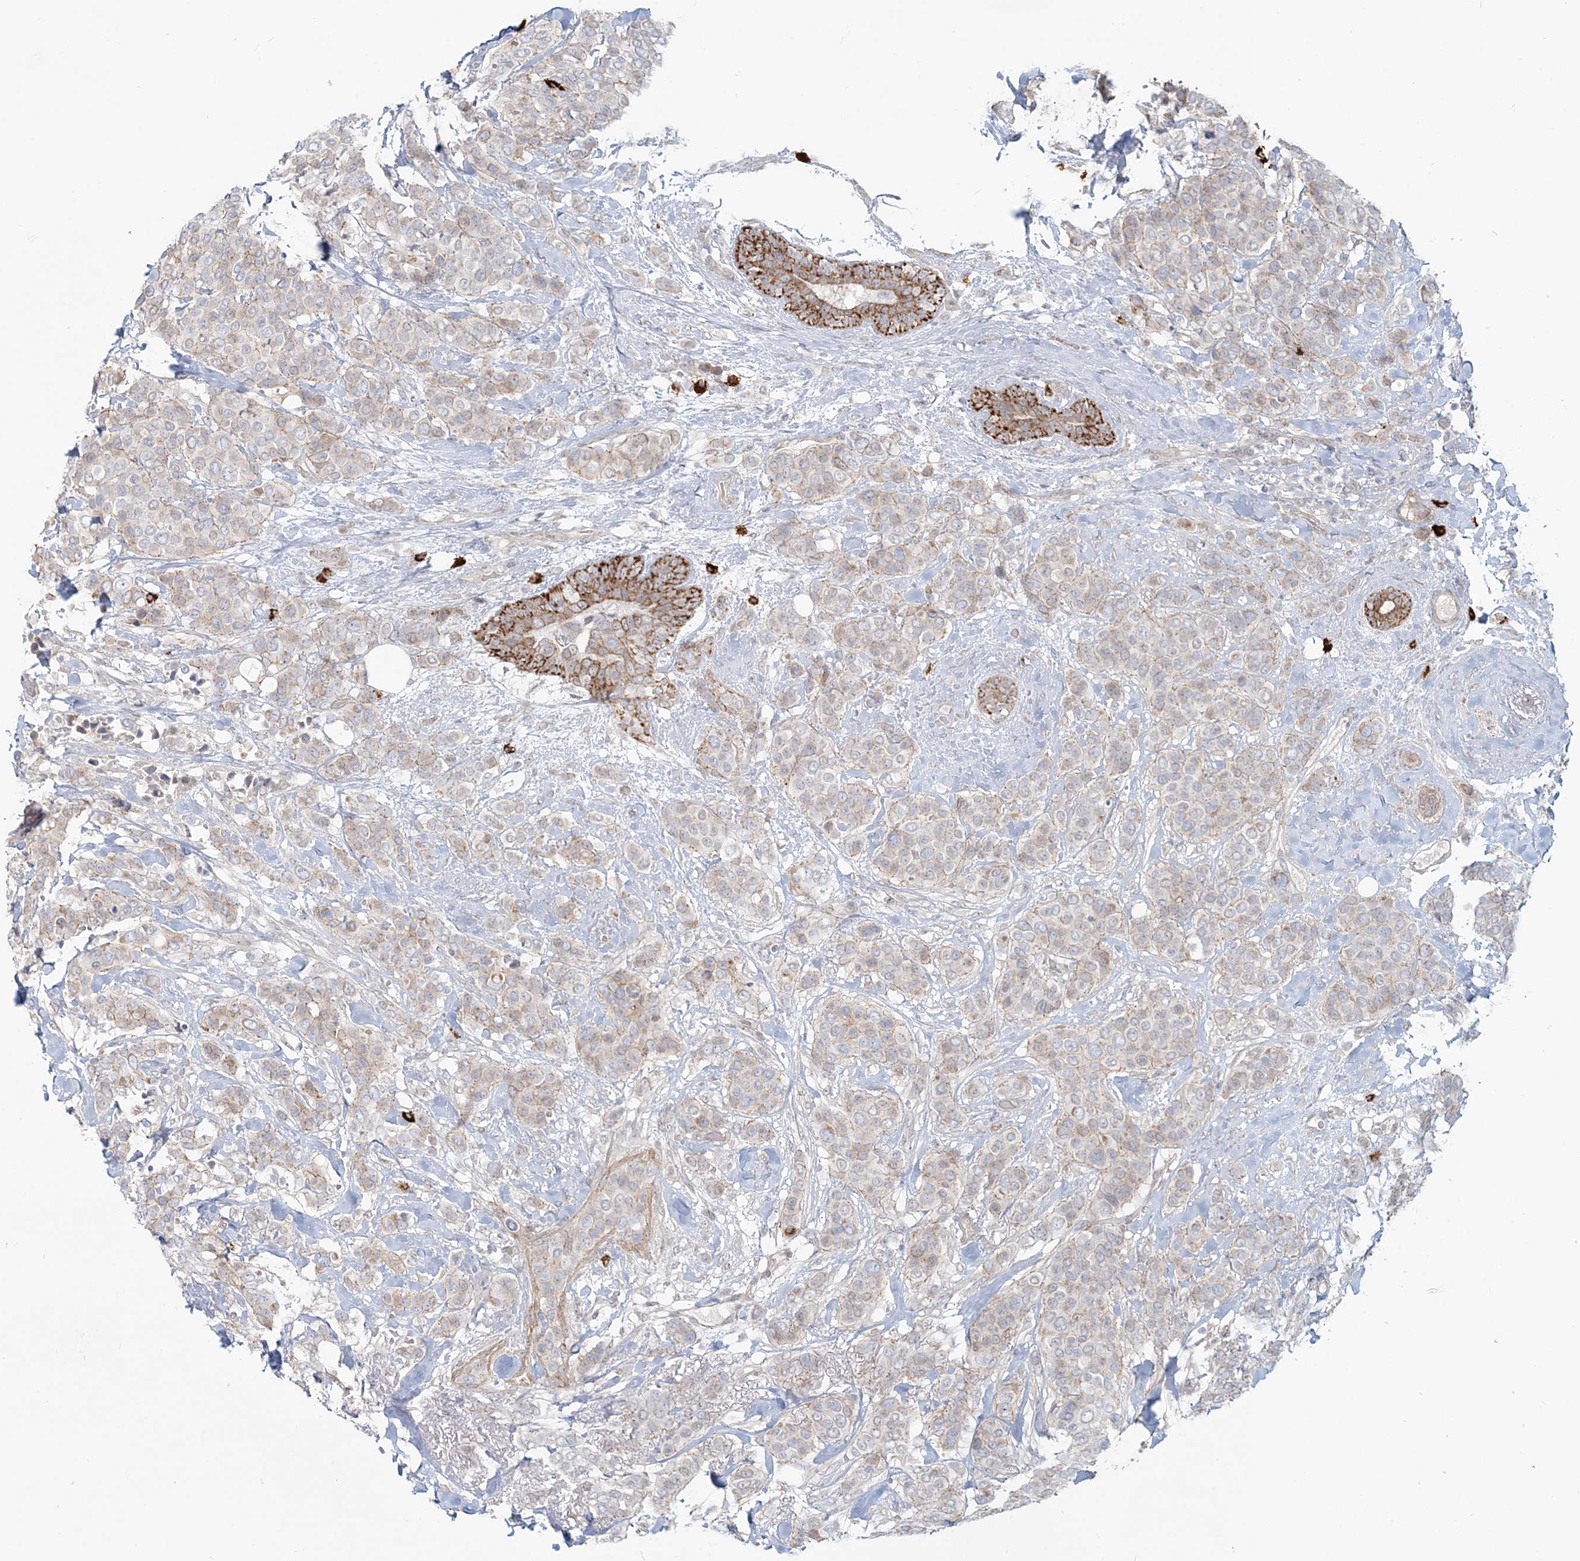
{"staining": {"intensity": "weak", "quantity": "25%-75%", "location": "cytoplasmic/membranous"}, "tissue": "breast cancer", "cell_type": "Tumor cells", "image_type": "cancer", "snomed": [{"axis": "morphology", "description": "Lobular carcinoma"}, {"axis": "topography", "description": "Breast"}], "caption": "Weak cytoplasmic/membranous protein expression is present in approximately 25%-75% of tumor cells in lobular carcinoma (breast). The staining was performed using DAB (3,3'-diaminobenzidine), with brown indicating positive protein expression. Nuclei are stained blue with hematoxylin.", "gene": "SH3PXD2A", "patient": {"sex": "female", "age": 51}}